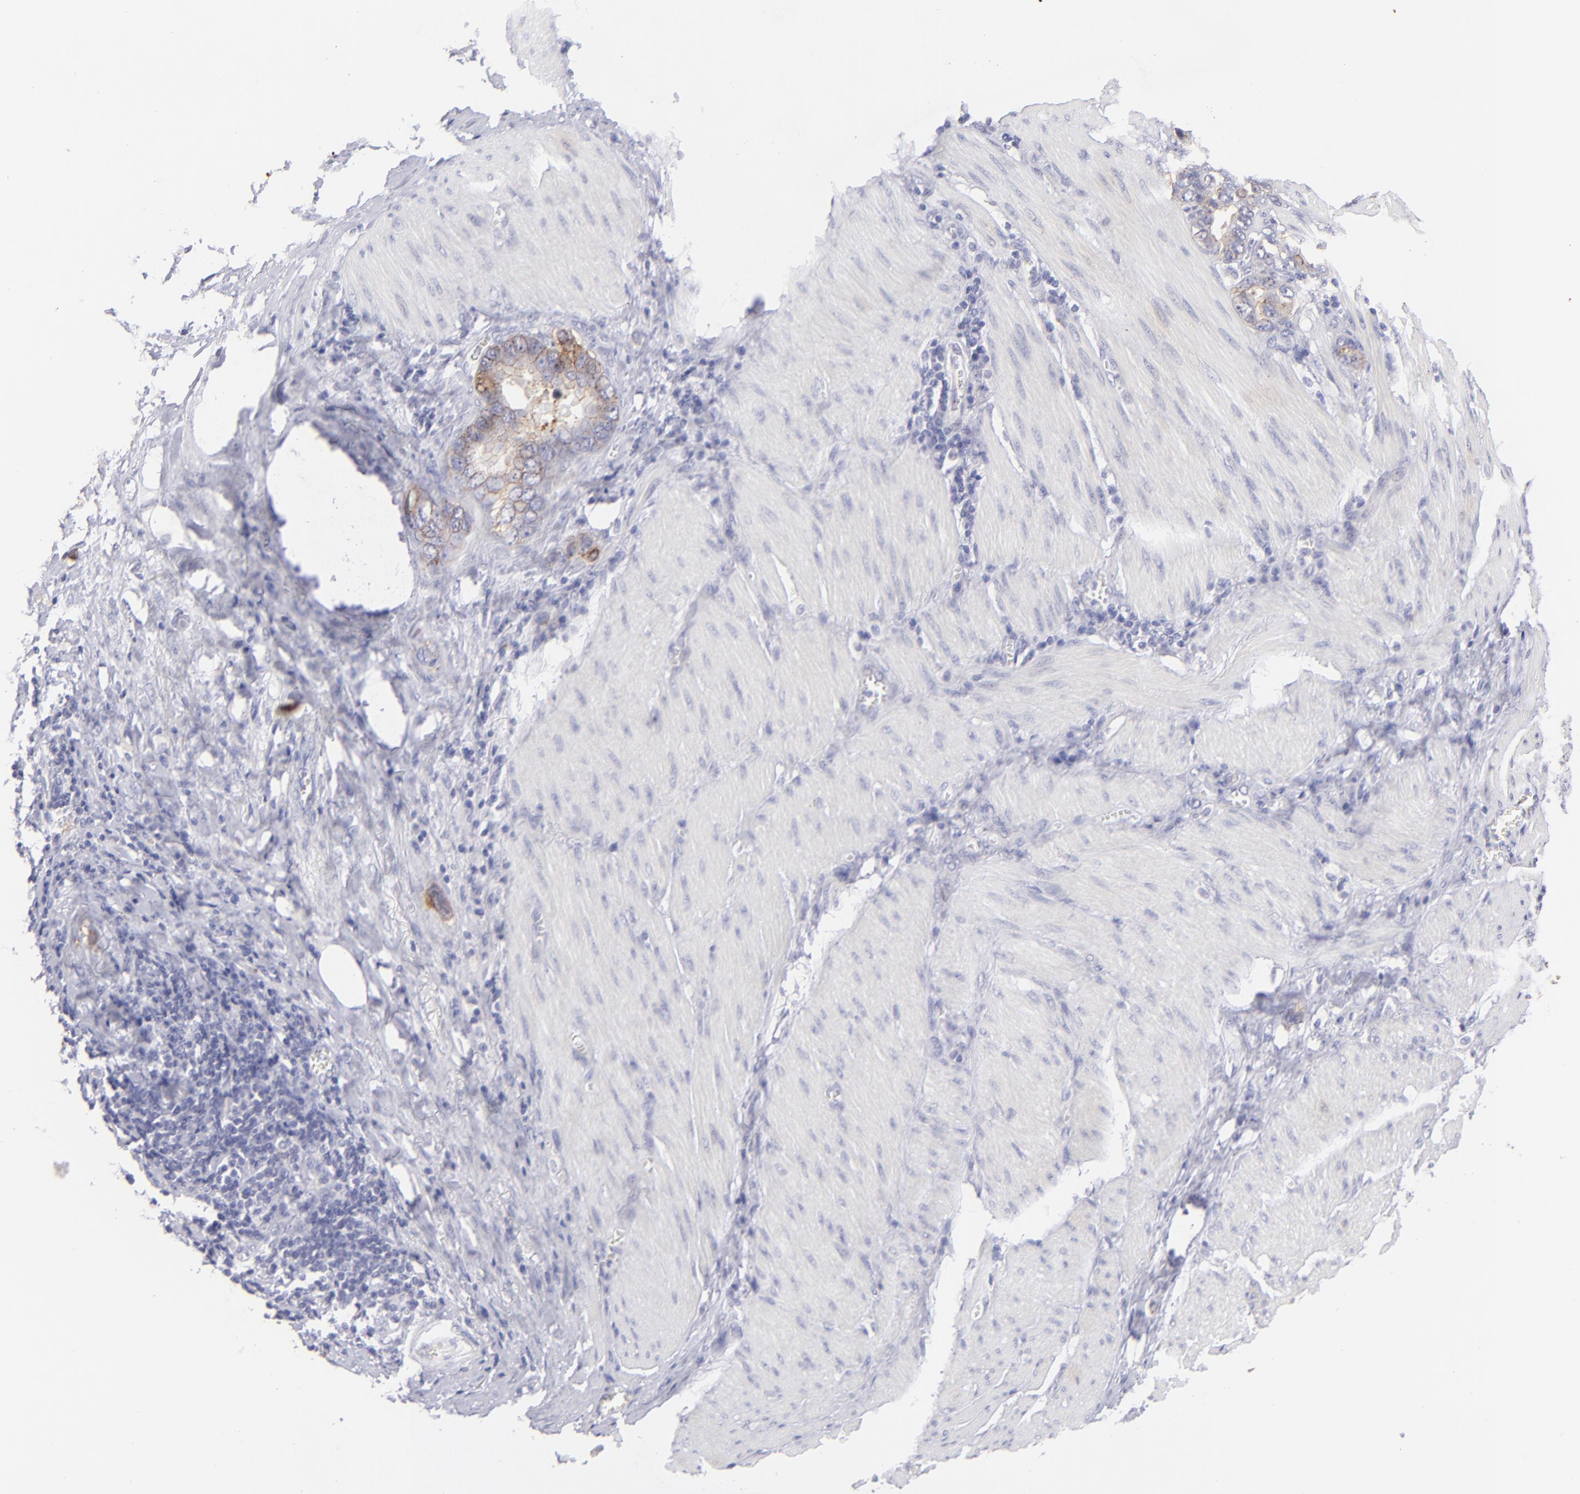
{"staining": {"intensity": "moderate", "quantity": "25%-75%", "location": "cytoplasmic/membranous"}, "tissue": "stomach cancer", "cell_type": "Tumor cells", "image_type": "cancer", "snomed": [{"axis": "morphology", "description": "Adenocarcinoma, NOS"}, {"axis": "topography", "description": "Stomach"}], "caption": "Immunohistochemical staining of stomach cancer reveals moderate cytoplasmic/membranous protein positivity in about 25%-75% of tumor cells.", "gene": "CLDN4", "patient": {"sex": "male", "age": 78}}